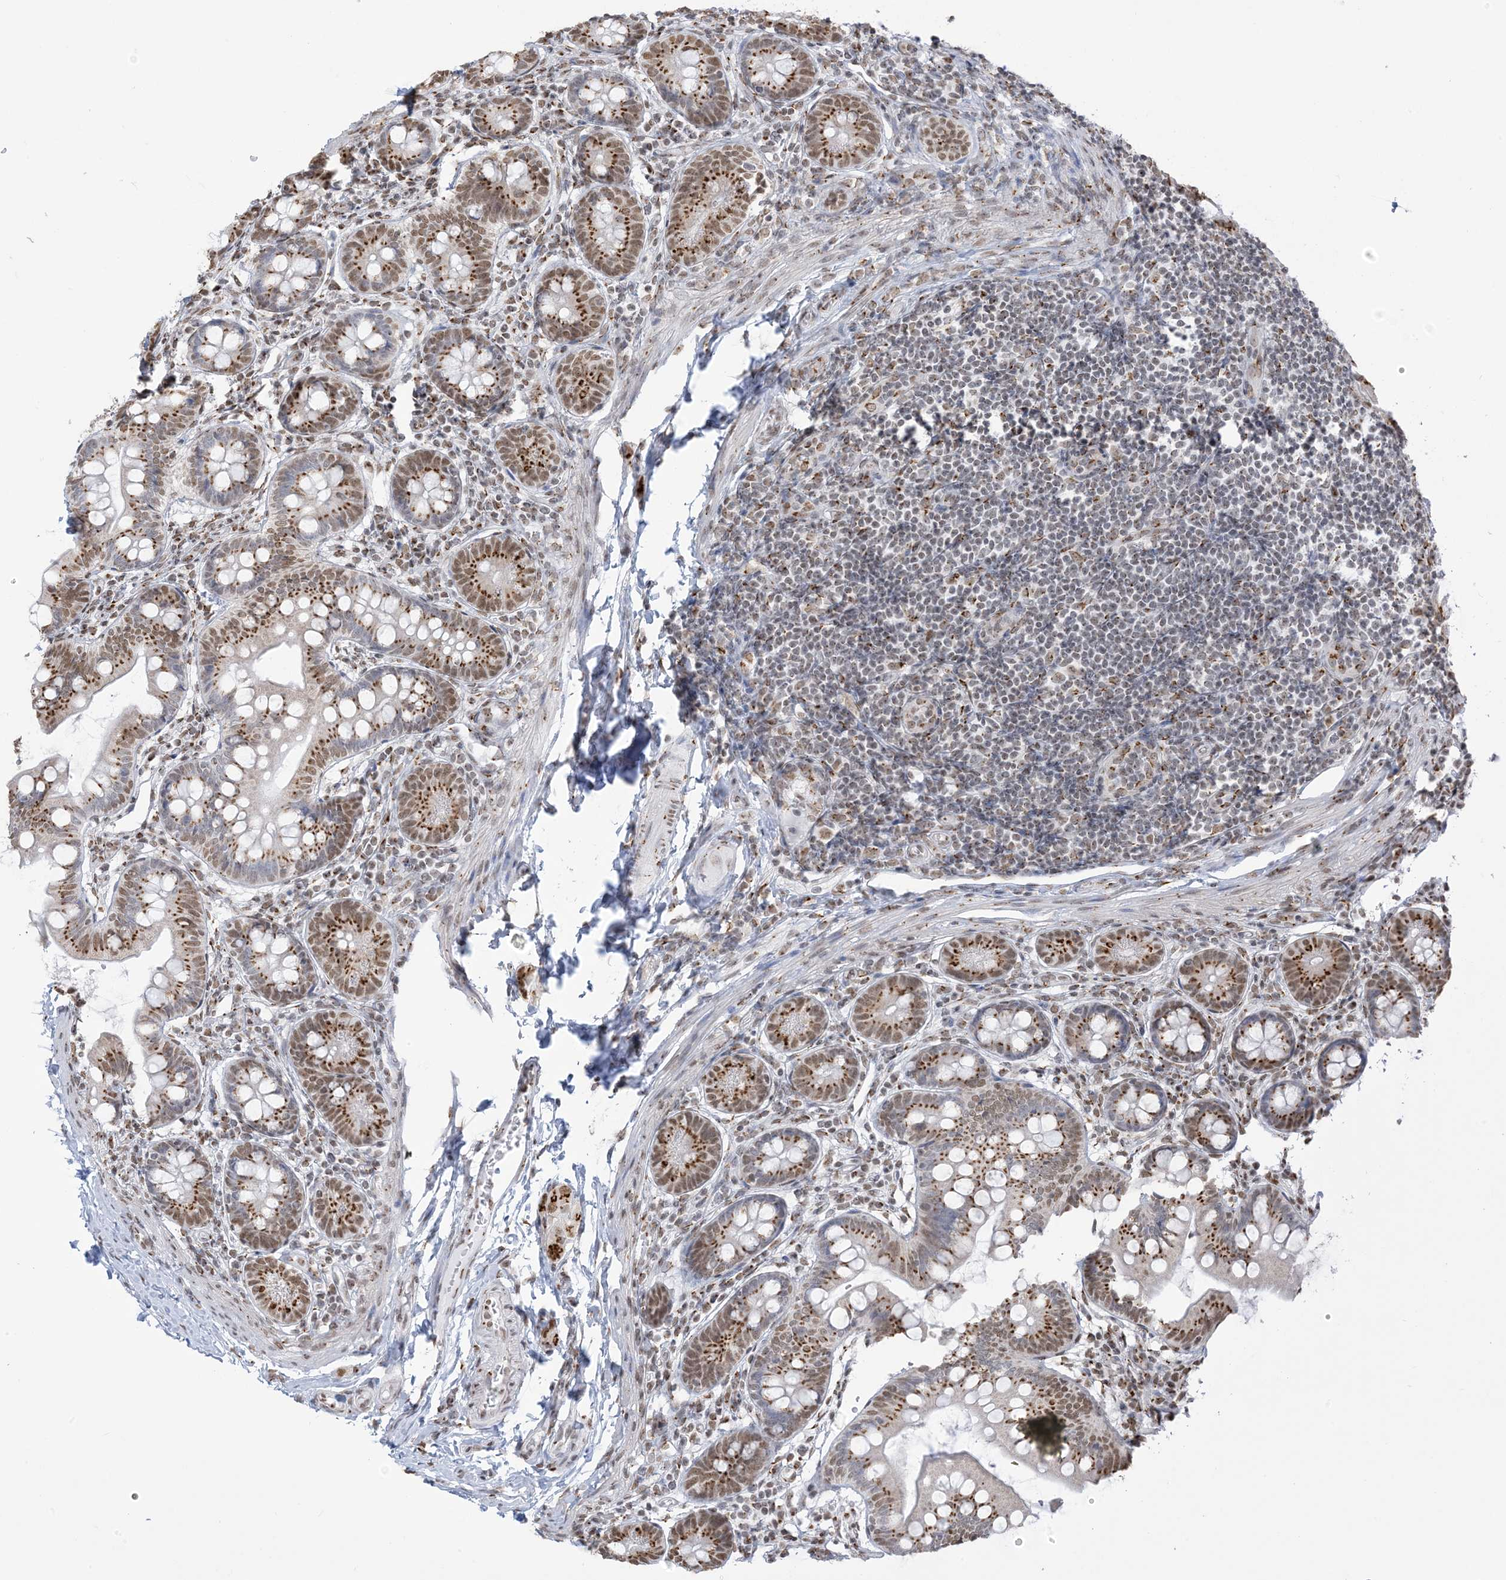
{"staining": {"intensity": "moderate", "quantity": ">75%", "location": "cytoplasmic/membranous,nuclear"}, "tissue": "small intestine", "cell_type": "Glandular cells", "image_type": "normal", "snomed": [{"axis": "morphology", "description": "Normal tissue, NOS"}, {"axis": "topography", "description": "Small intestine"}], "caption": "Protein expression analysis of unremarkable small intestine reveals moderate cytoplasmic/membranous,nuclear expression in approximately >75% of glandular cells. (Brightfield microscopy of DAB IHC at high magnification).", "gene": "GPR107", "patient": {"sex": "male", "age": 7}}